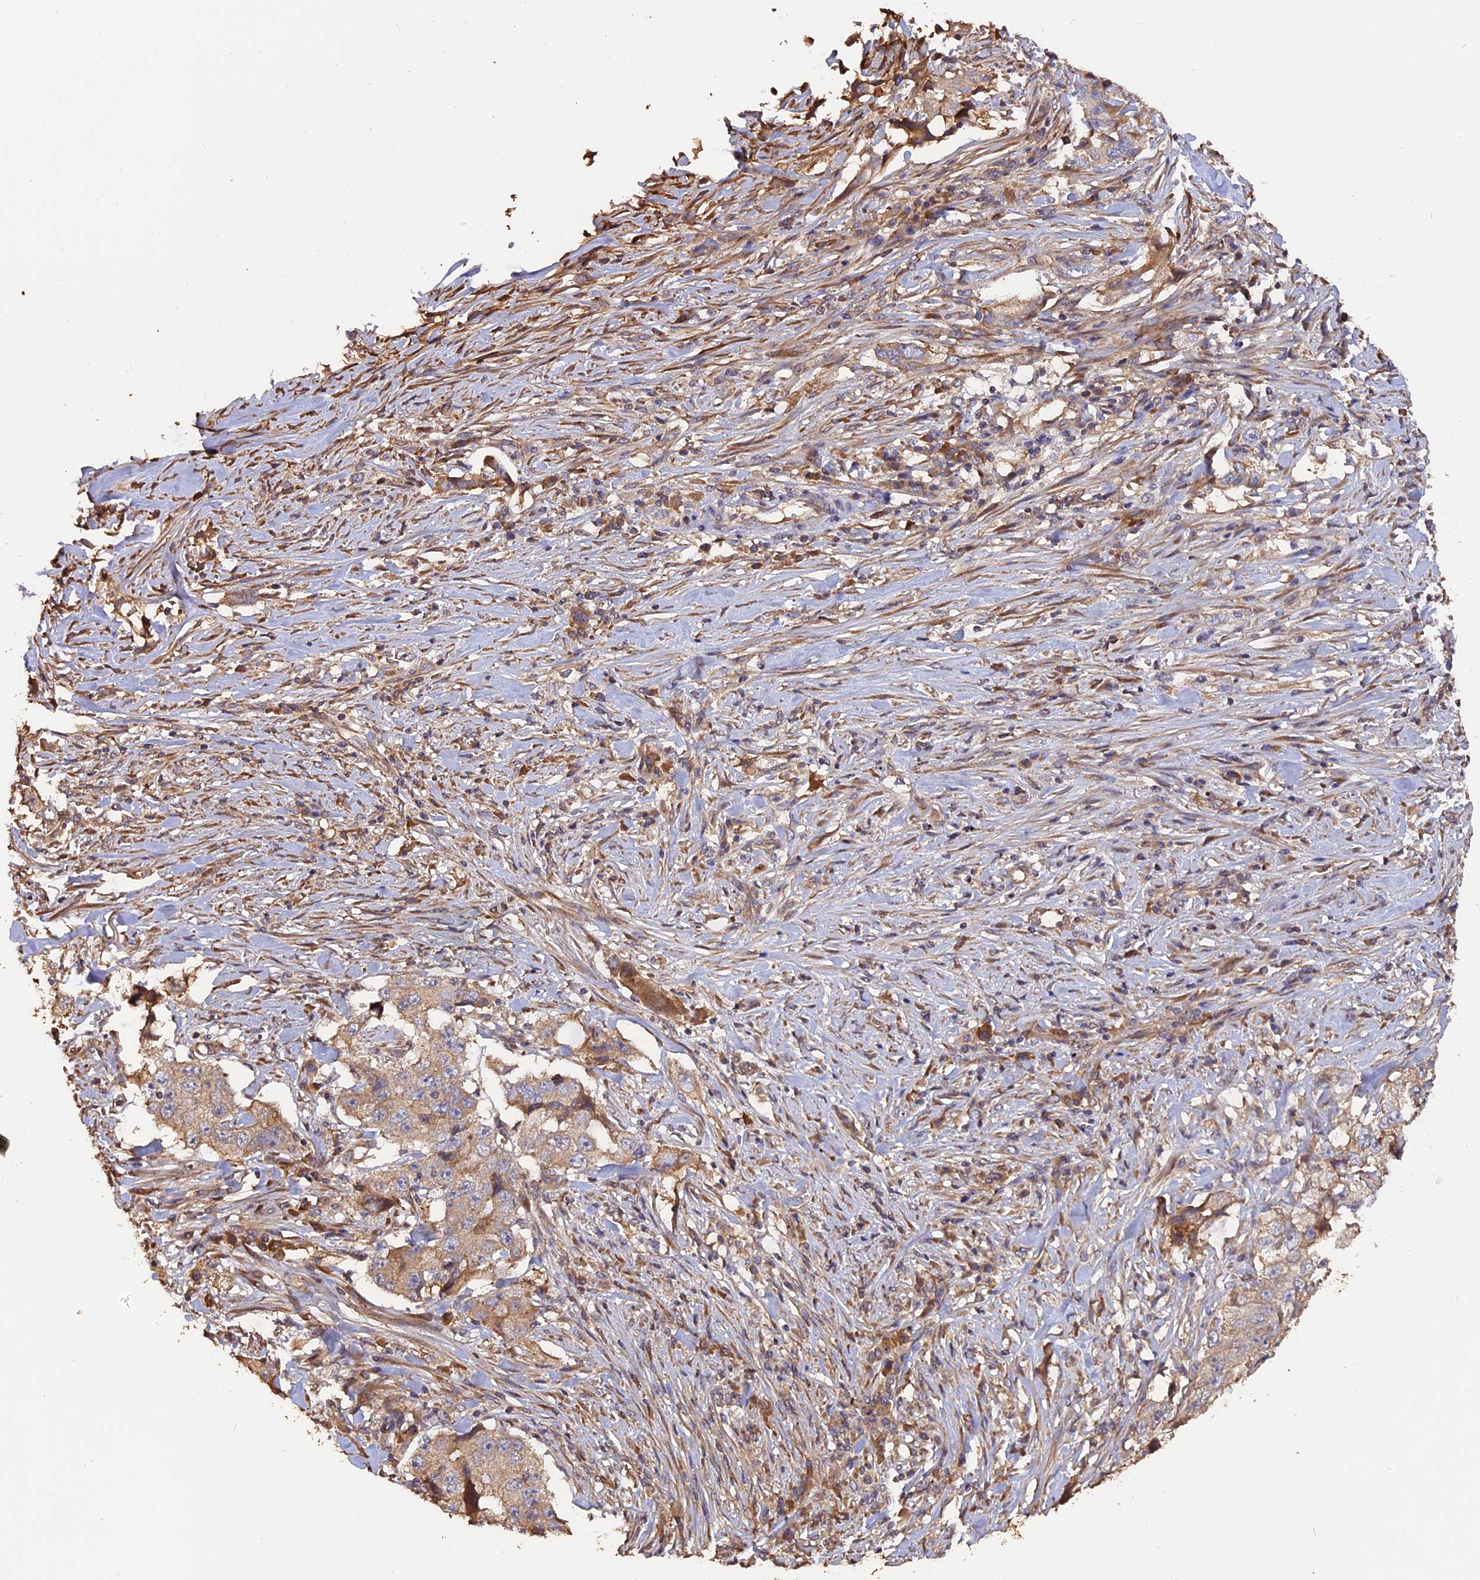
{"staining": {"intensity": "weak", "quantity": "<25%", "location": "cytoplasmic/membranous"}, "tissue": "lung cancer", "cell_type": "Tumor cells", "image_type": "cancer", "snomed": [{"axis": "morphology", "description": "Adenocarcinoma, NOS"}, {"axis": "topography", "description": "Lung"}], "caption": "Lung adenocarcinoma stained for a protein using immunohistochemistry (IHC) exhibits no staining tumor cells.", "gene": "RASAL1", "patient": {"sex": "female", "age": 51}}